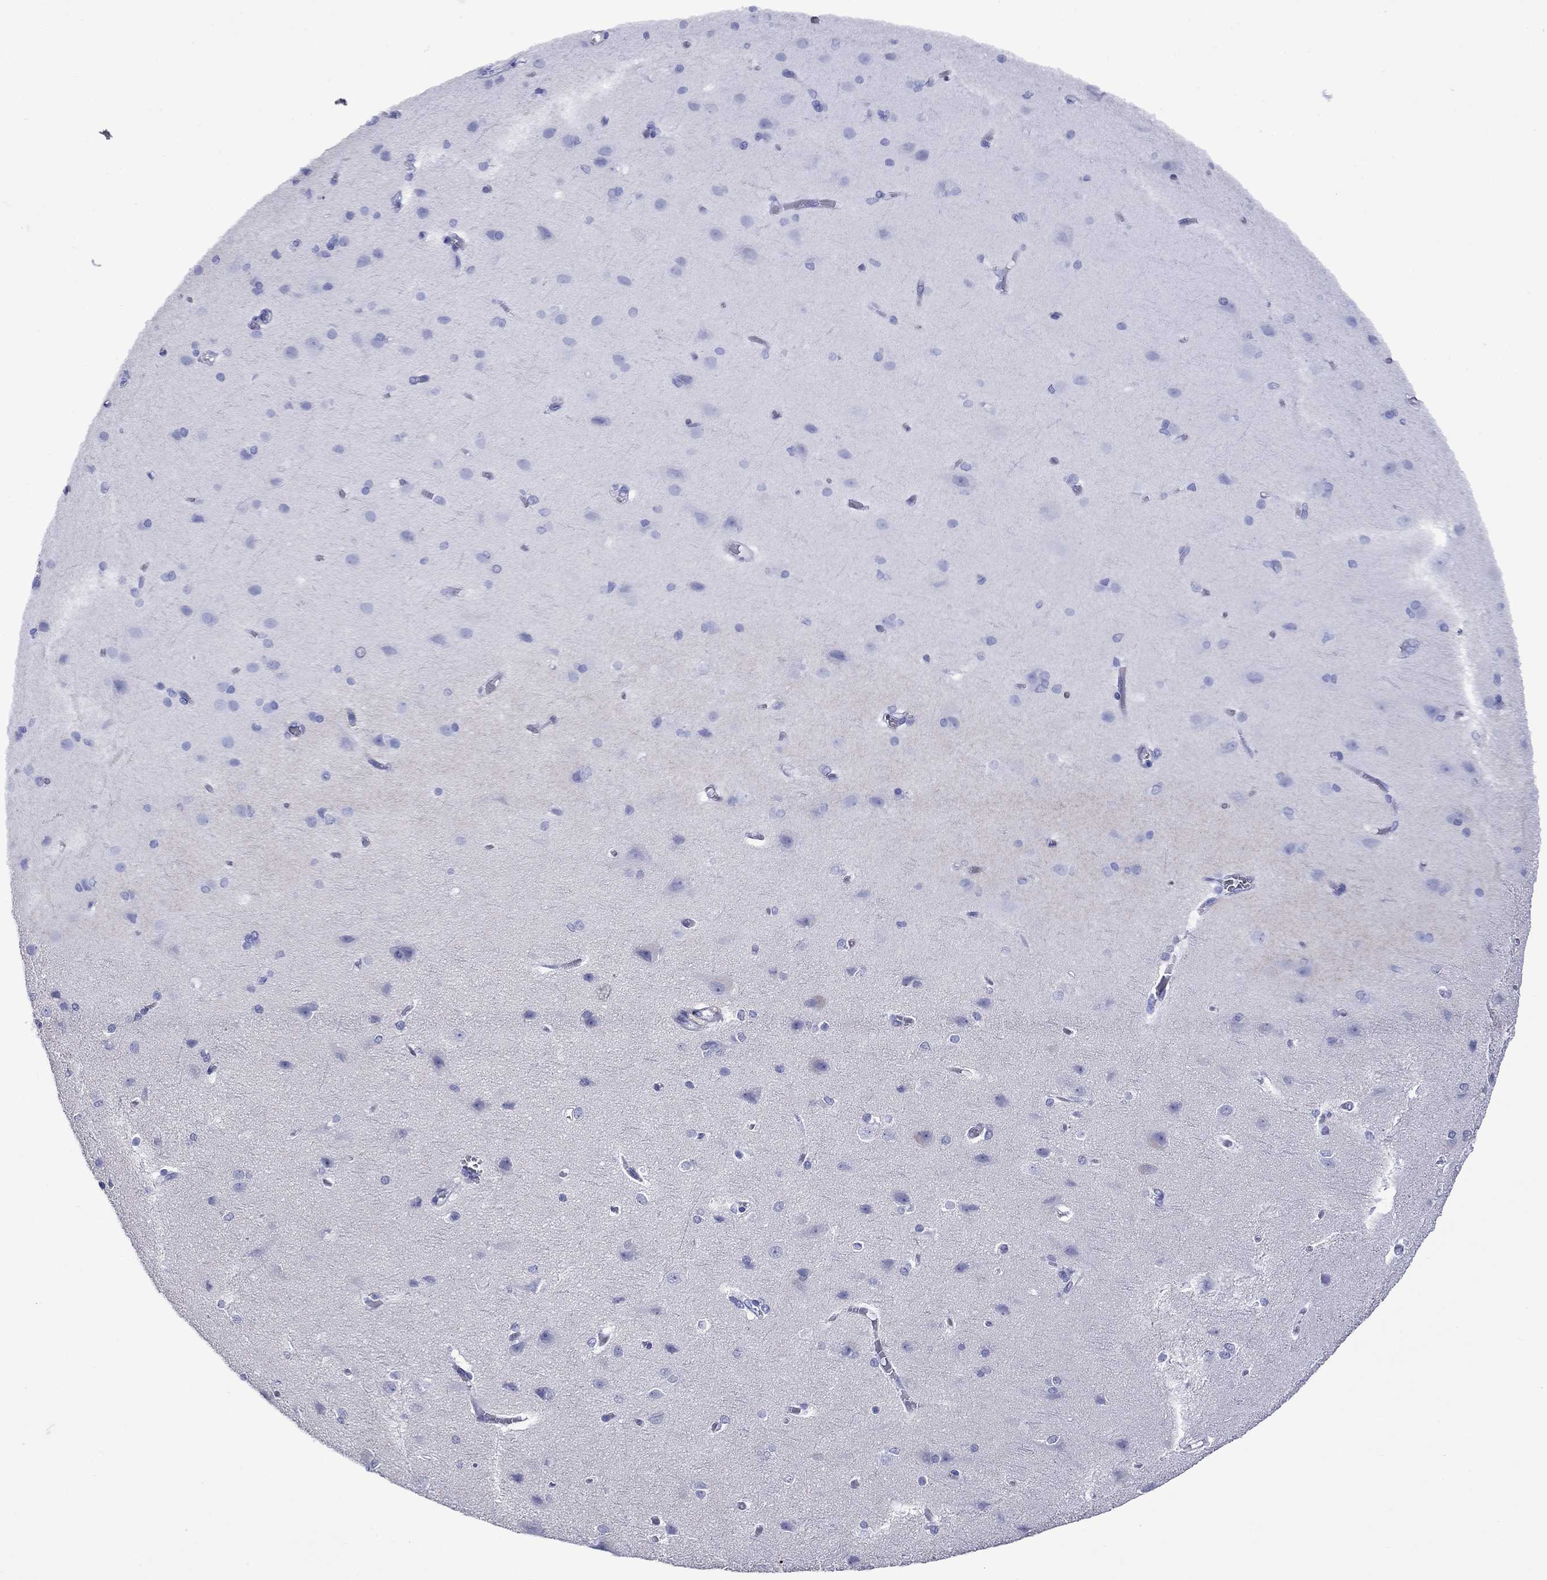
{"staining": {"intensity": "negative", "quantity": "none", "location": "none"}, "tissue": "cerebral cortex", "cell_type": "Endothelial cells", "image_type": "normal", "snomed": [{"axis": "morphology", "description": "Normal tissue, NOS"}, {"axis": "topography", "description": "Cerebral cortex"}], "caption": "Normal cerebral cortex was stained to show a protein in brown. There is no significant expression in endothelial cells.", "gene": "ROM1", "patient": {"sex": "male", "age": 37}}